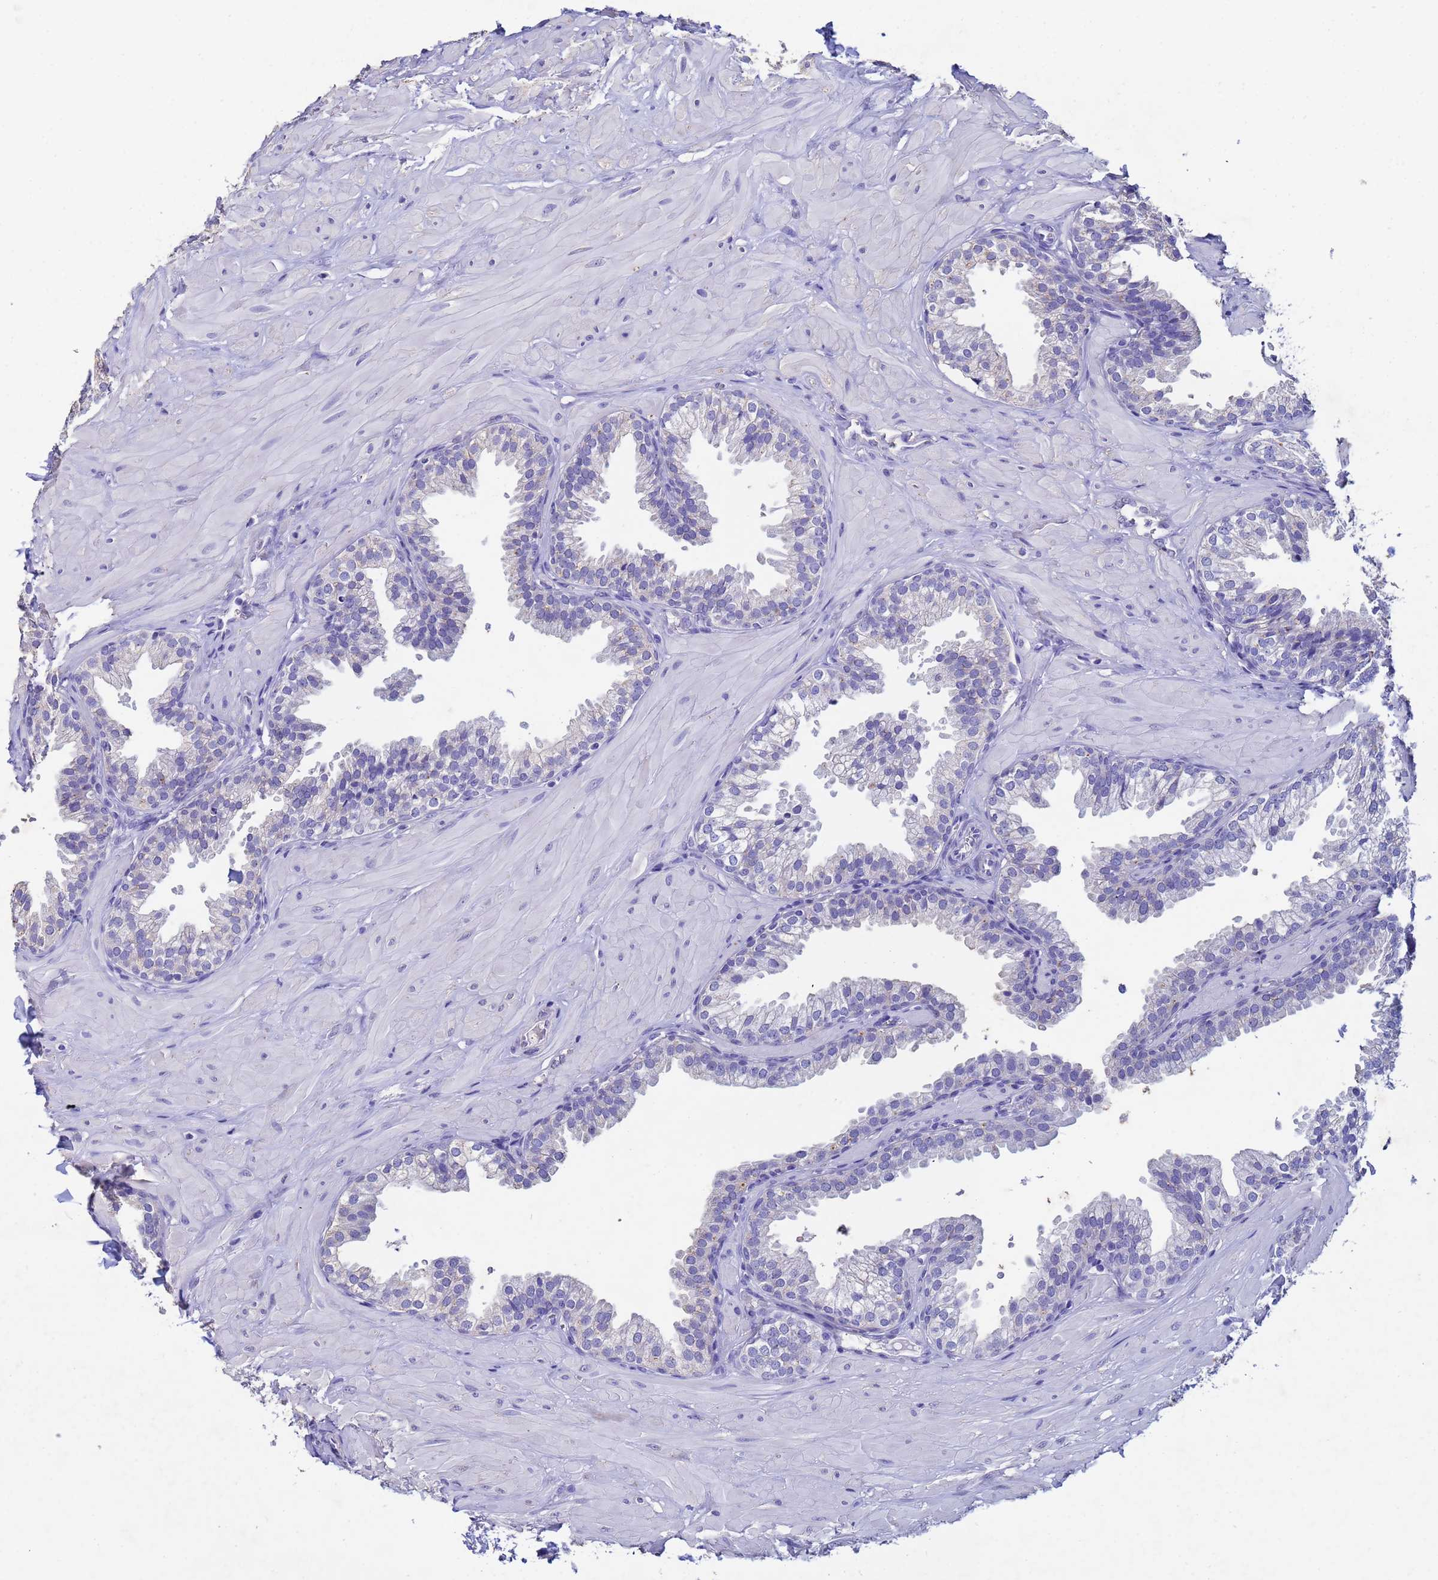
{"staining": {"intensity": "negative", "quantity": "none", "location": "none"}, "tissue": "prostate", "cell_type": "Glandular cells", "image_type": "normal", "snomed": [{"axis": "morphology", "description": "Normal tissue, NOS"}, {"axis": "topography", "description": "Prostate"}, {"axis": "topography", "description": "Peripheral nerve tissue"}], "caption": "Immunohistochemistry (IHC) of benign prostate exhibits no staining in glandular cells.", "gene": "CSTB", "patient": {"sex": "male", "age": 55}}